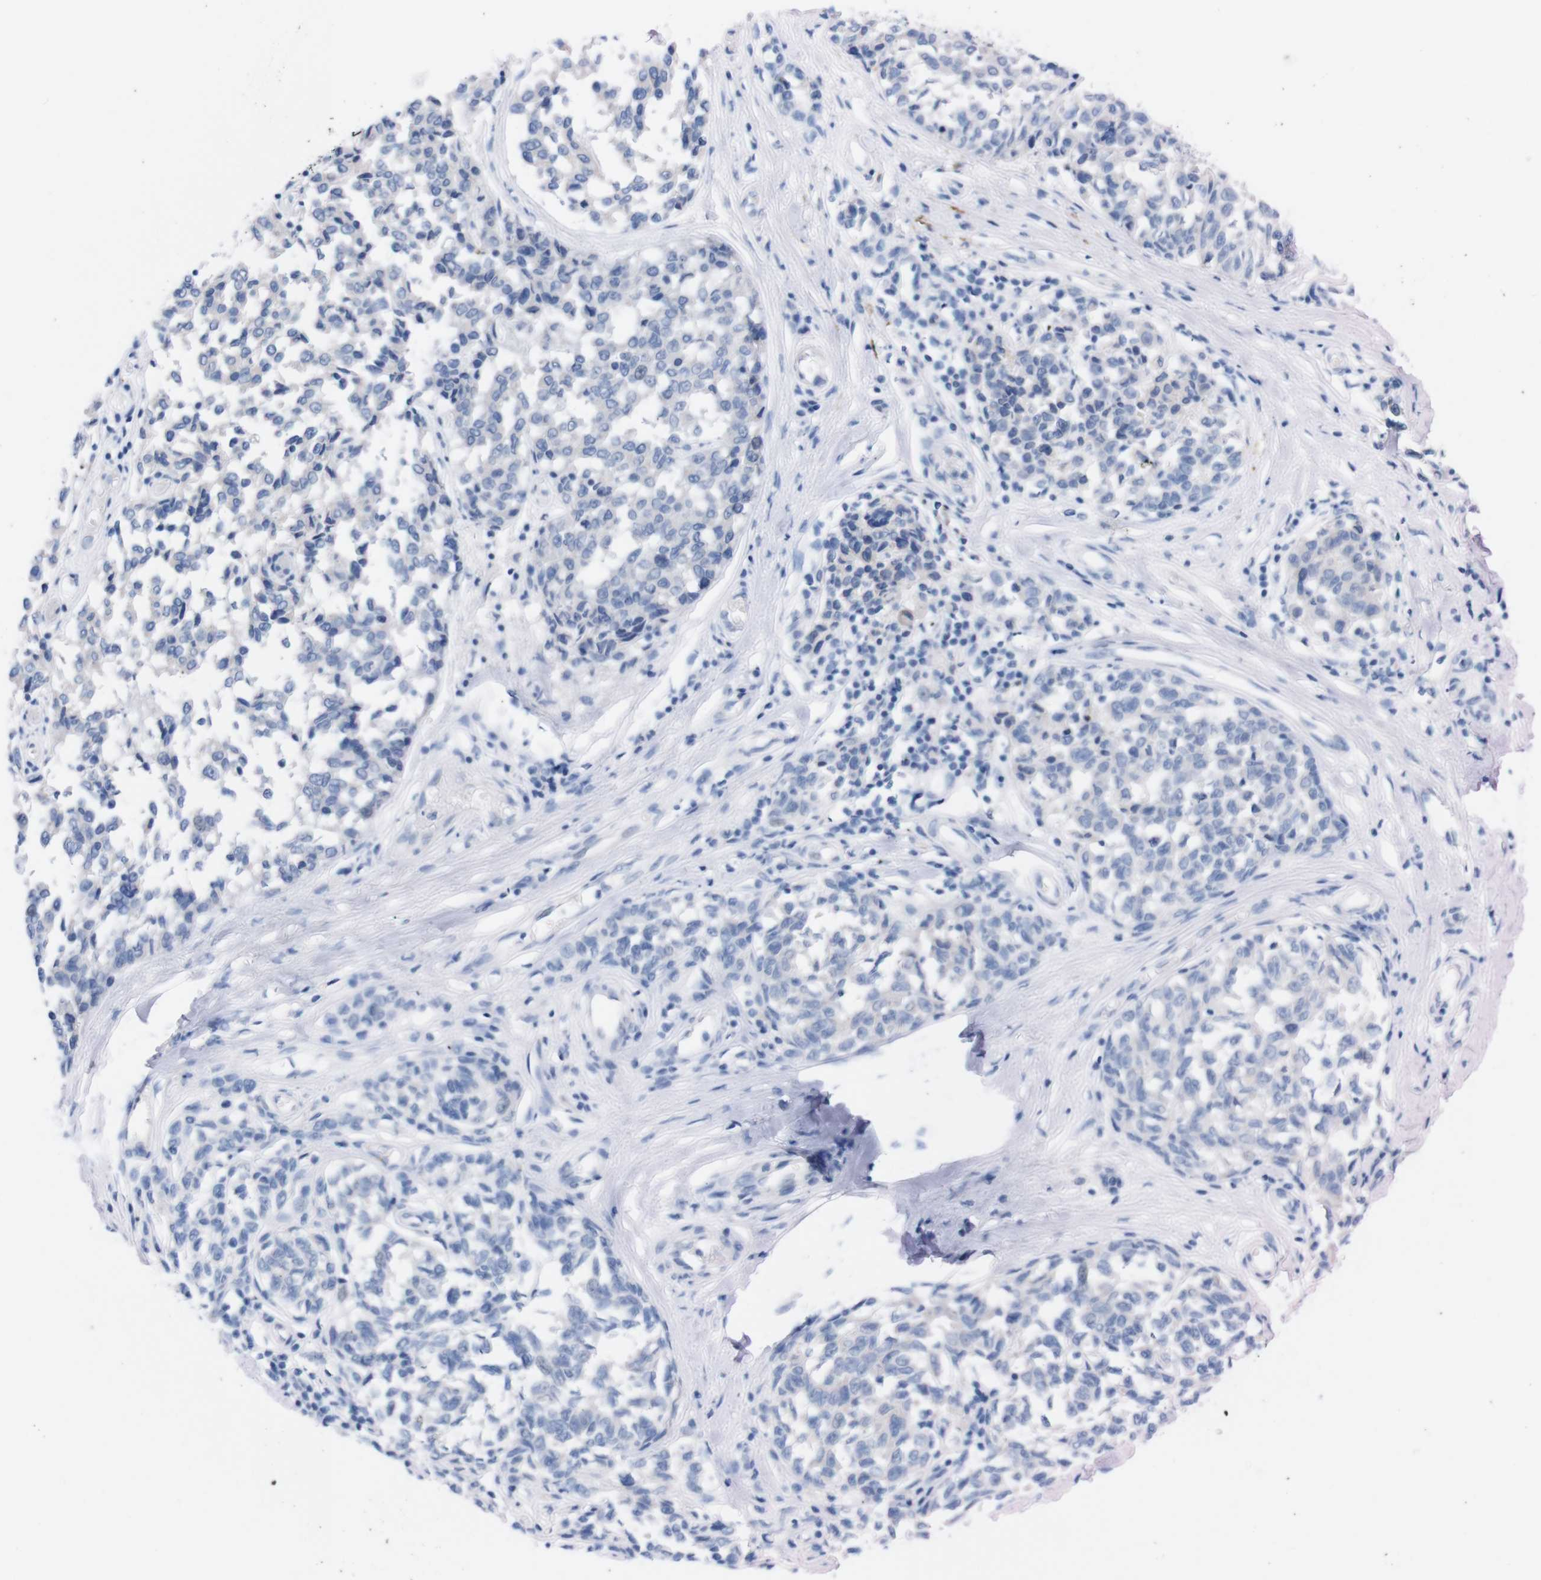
{"staining": {"intensity": "negative", "quantity": "none", "location": "none"}, "tissue": "melanoma", "cell_type": "Tumor cells", "image_type": "cancer", "snomed": [{"axis": "morphology", "description": "Malignant melanoma, NOS"}, {"axis": "topography", "description": "Skin"}], "caption": "Immunohistochemistry (IHC) image of neoplastic tissue: malignant melanoma stained with DAB shows no significant protein staining in tumor cells.", "gene": "TMEM243", "patient": {"sex": "female", "age": 64}}